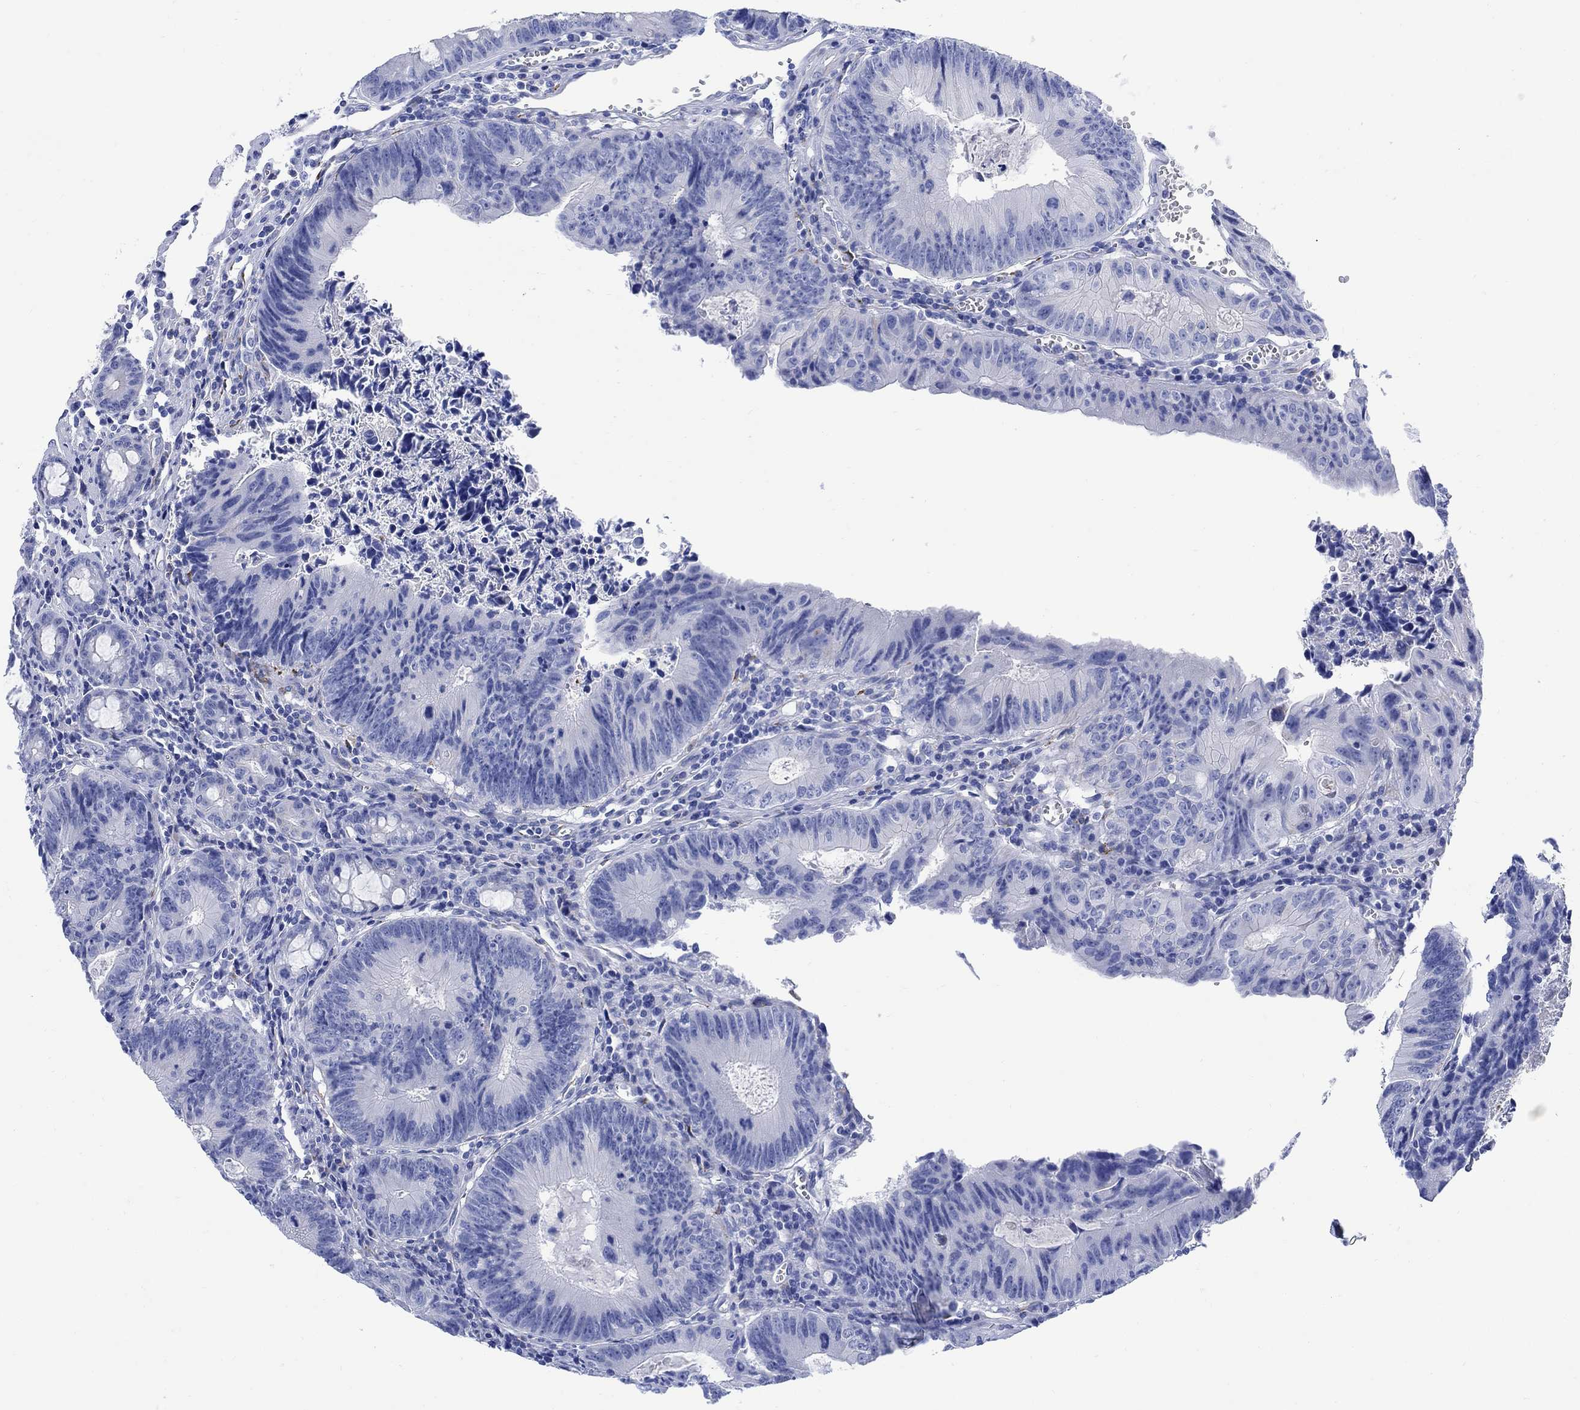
{"staining": {"intensity": "negative", "quantity": "none", "location": "none"}, "tissue": "colorectal cancer", "cell_type": "Tumor cells", "image_type": "cancer", "snomed": [{"axis": "morphology", "description": "Adenocarcinoma, NOS"}, {"axis": "topography", "description": "Colon"}], "caption": "A histopathology image of human adenocarcinoma (colorectal) is negative for staining in tumor cells.", "gene": "MYL1", "patient": {"sex": "female", "age": 87}}